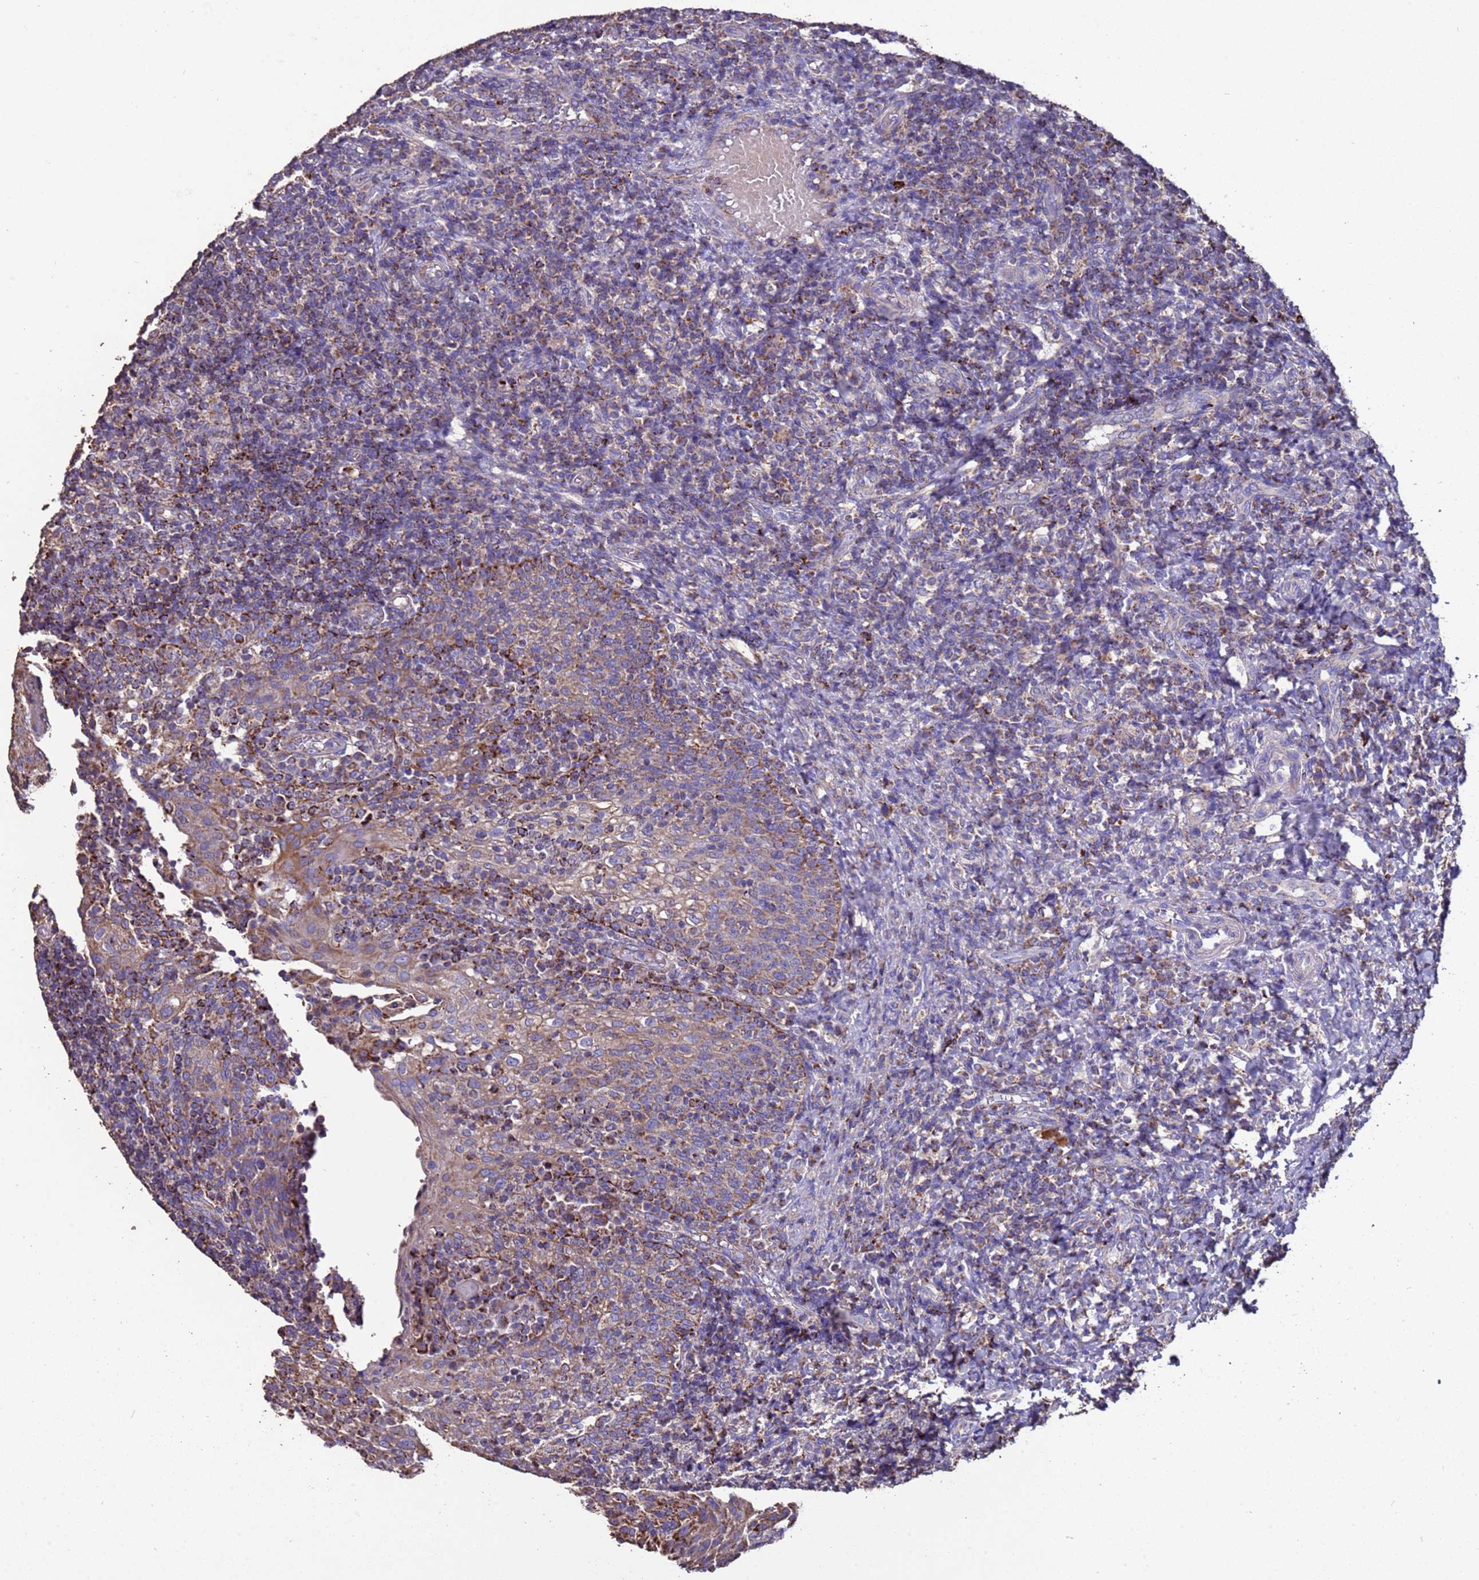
{"staining": {"intensity": "strong", "quantity": "<25%", "location": "cytoplasmic/membranous"}, "tissue": "tonsil", "cell_type": "Germinal center cells", "image_type": "normal", "snomed": [{"axis": "morphology", "description": "Normal tissue, NOS"}, {"axis": "topography", "description": "Tonsil"}], "caption": "The histopathology image displays immunohistochemical staining of benign tonsil. There is strong cytoplasmic/membranous expression is present in about <25% of germinal center cells. The staining was performed using DAB, with brown indicating positive protein expression. Nuclei are stained blue with hematoxylin.", "gene": "ZNFX1", "patient": {"sex": "female", "age": 19}}